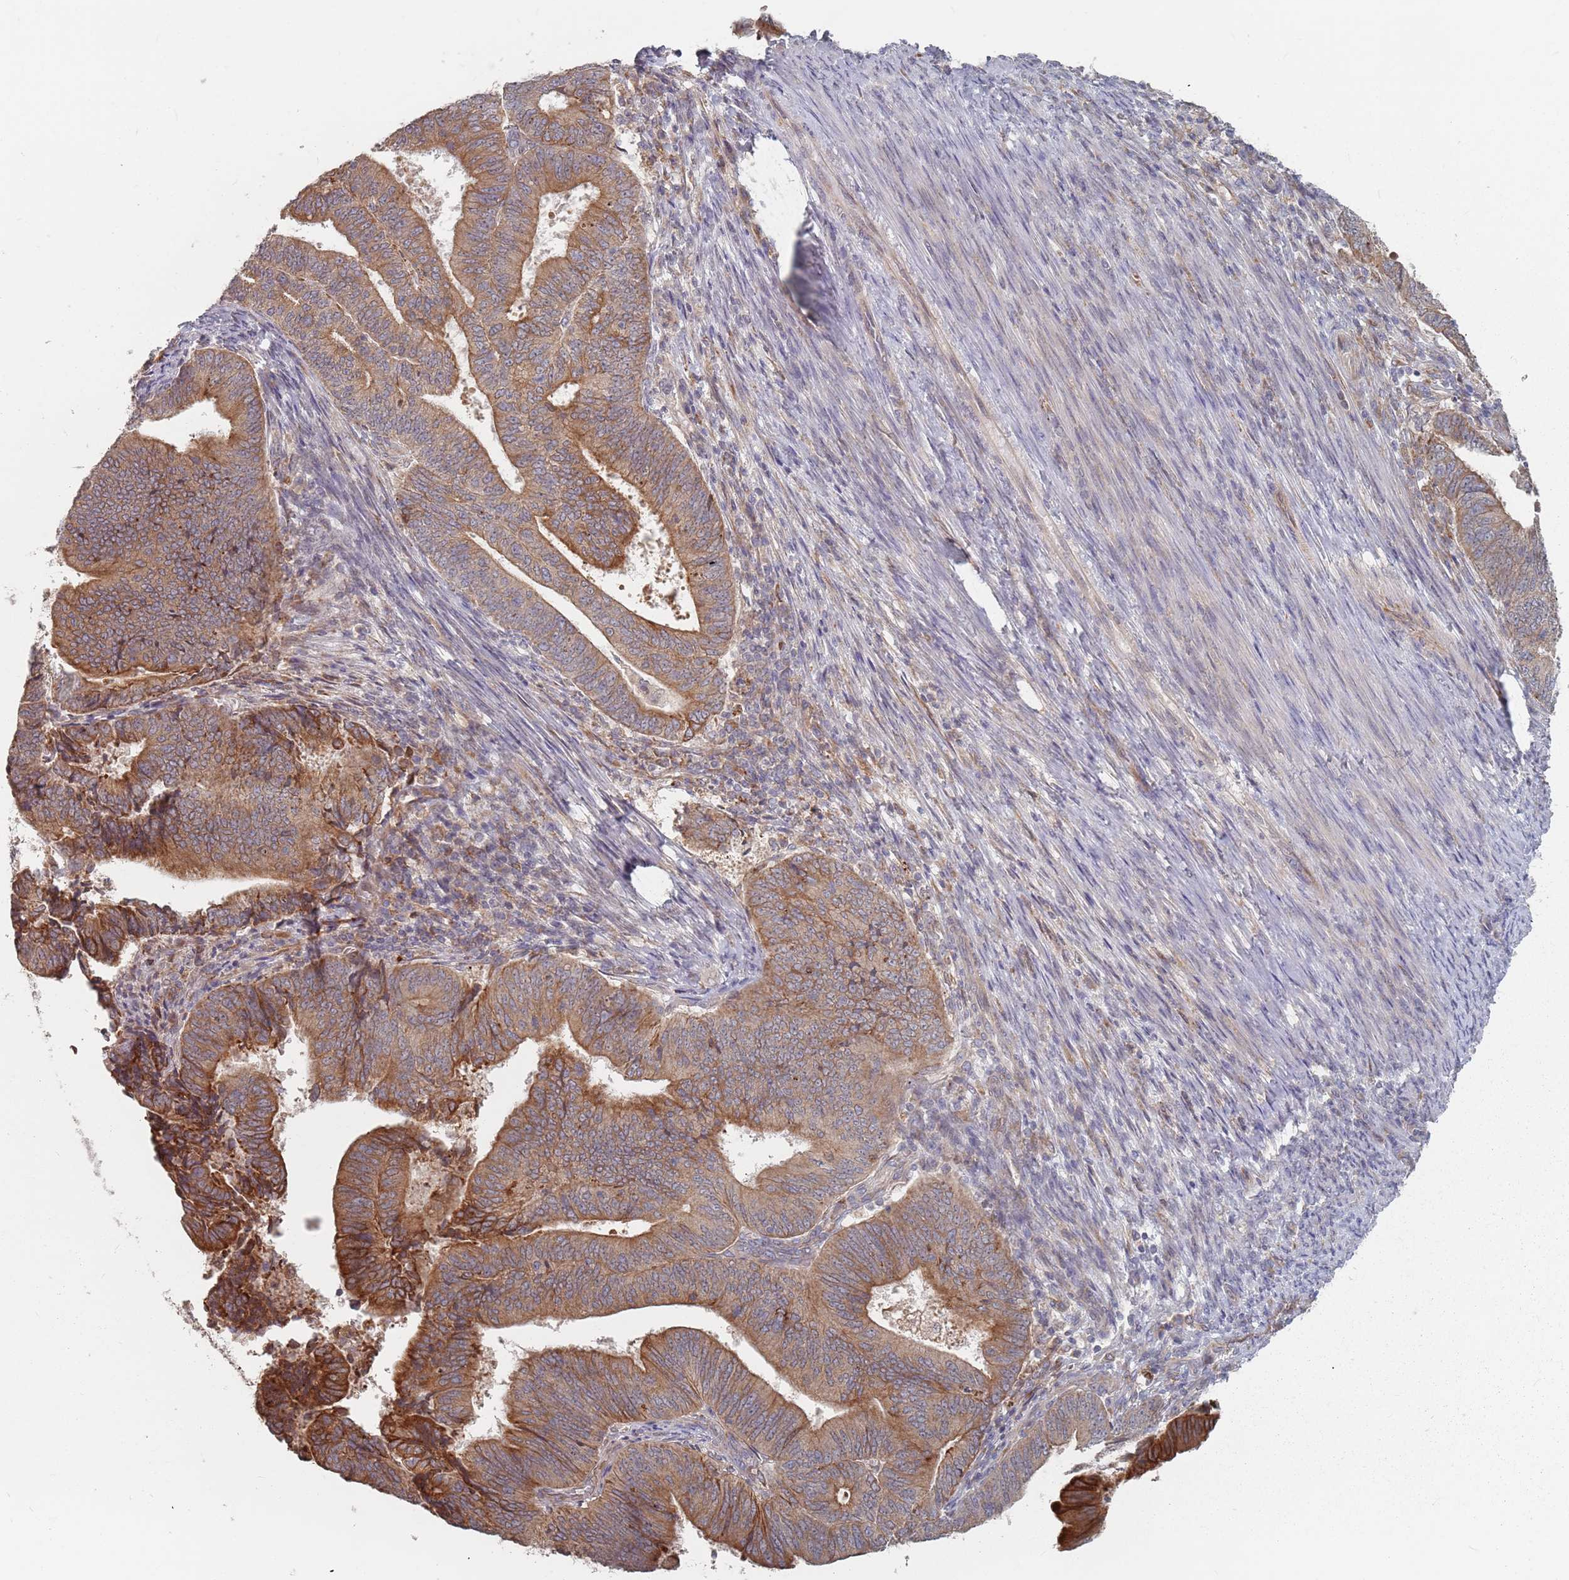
{"staining": {"intensity": "moderate", "quantity": ">75%", "location": "cytoplasmic/membranous"}, "tissue": "endometrial cancer", "cell_type": "Tumor cells", "image_type": "cancer", "snomed": [{"axis": "morphology", "description": "Adenocarcinoma, NOS"}, {"axis": "topography", "description": "Endometrium"}], "caption": "Moderate cytoplasmic/membranous protein staining is appreciated in approximately >75% of tumor cells in adenocarcinoma (endometrial).", "gene": "ADAL", "patient": {"sex": "female", "age": 70}}